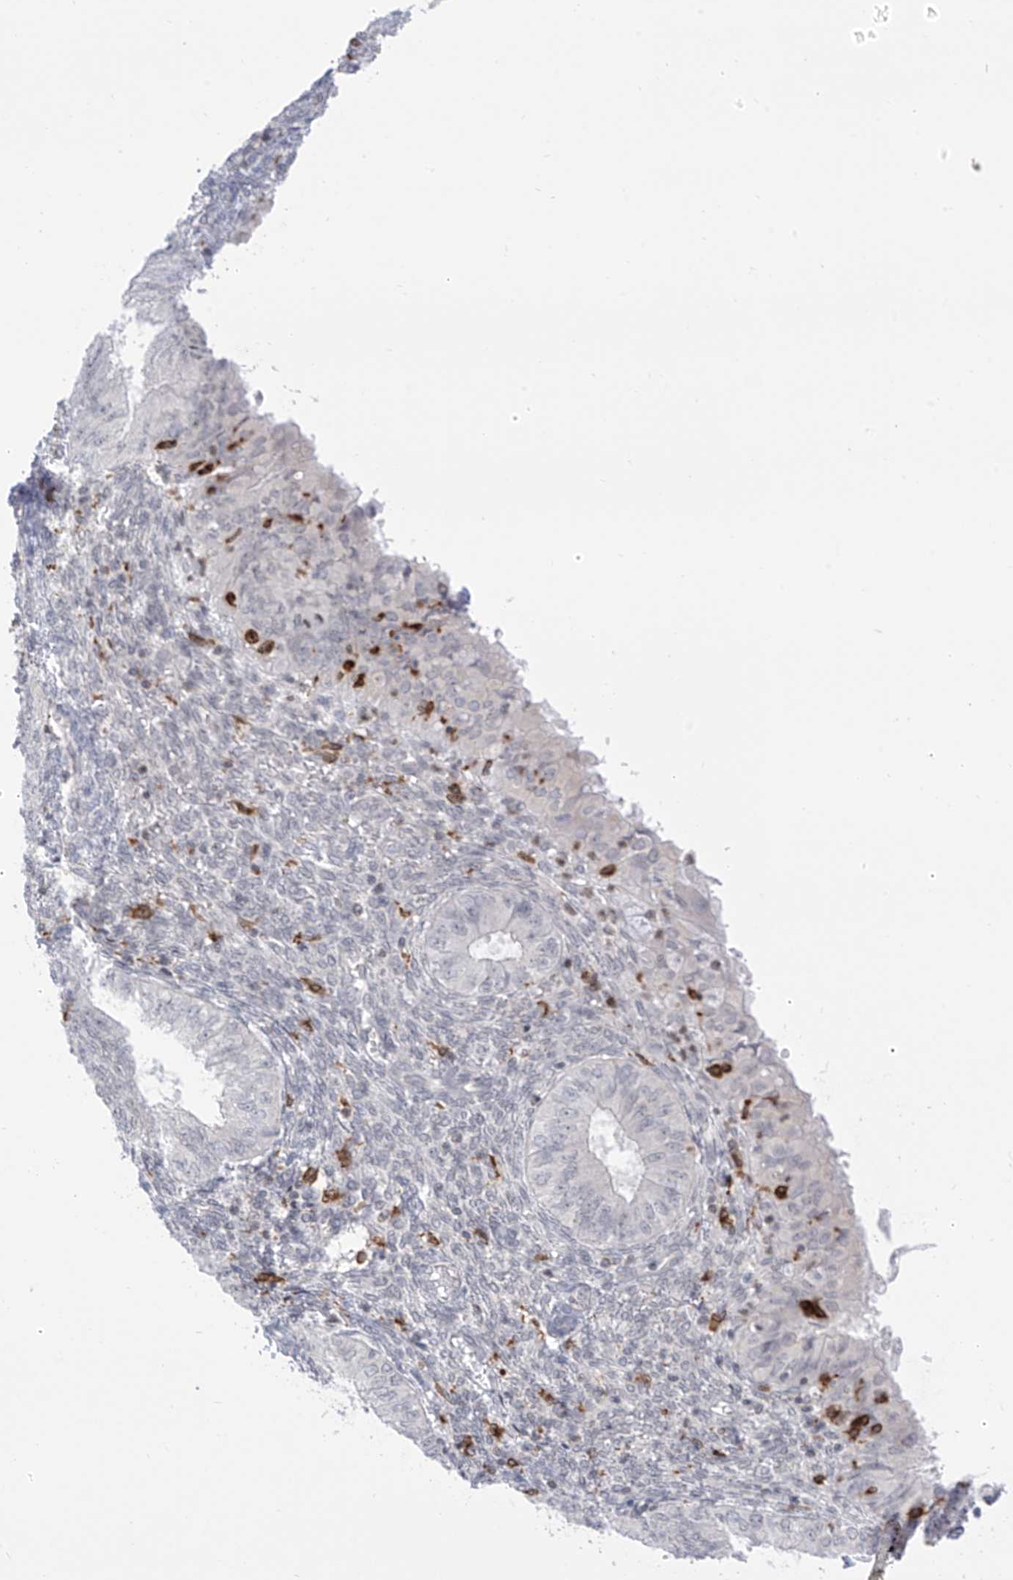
{"staining": {"intensity": "negative", "quantity": "none", "location": "none"}, "tissue": "endometrial cancer", "cell_type": "Tumor cells", "image_type": "cancer", "snomed": [{"axis": "morphology", "description": "Normal tissue, NOS"}, {"axis": "morphology", "description": "Adenocarcinoma, NOS"}, {"axis": "topography", "description": "Endometrium"}], "caption": "DAB immunohistochemical staining of human adenocarcinoma (endometrial) displays no significant expression in tumor cells.", "gene": "TBXAS1", "patient": {"sex": "female", "age": 53}}